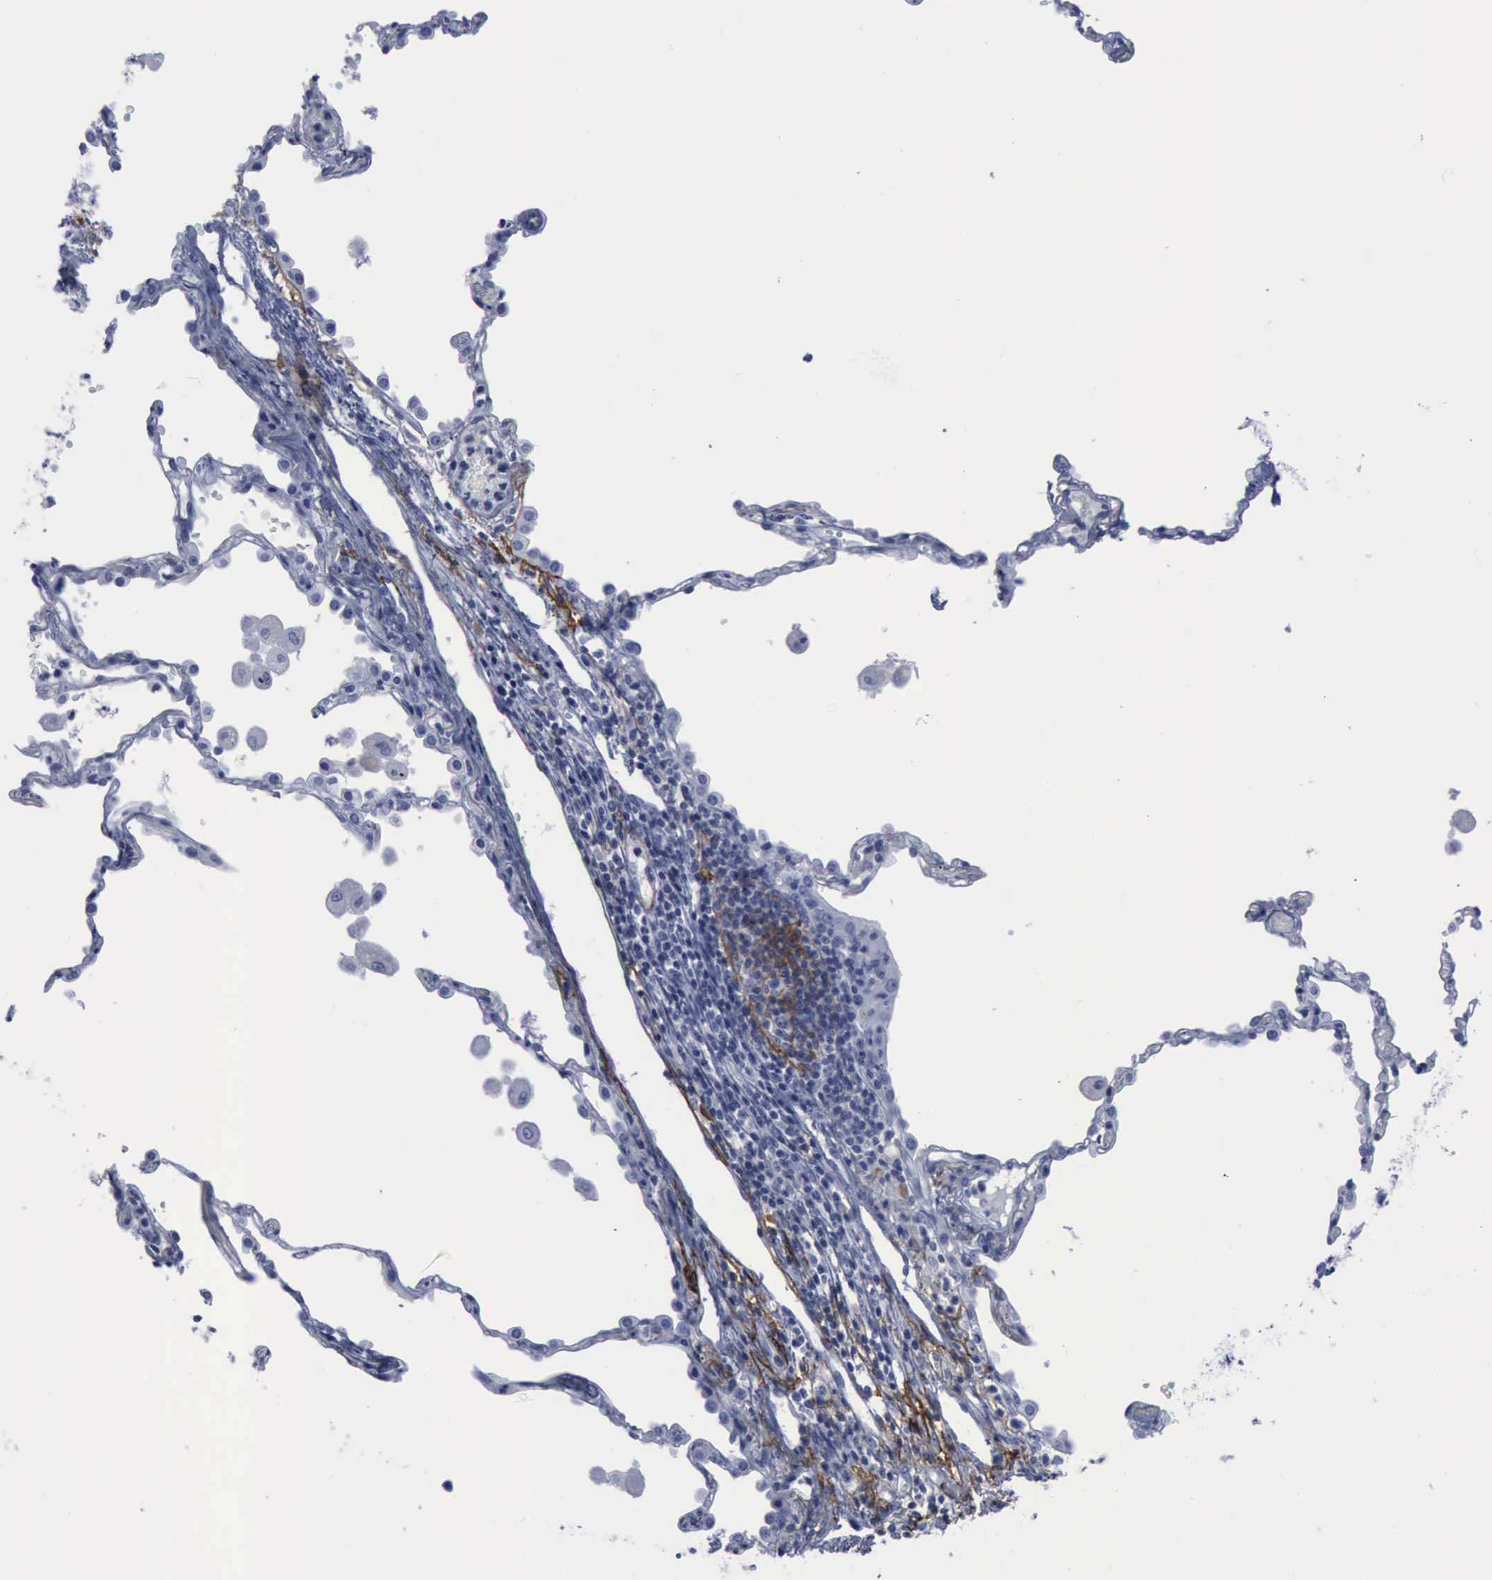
{"staining": {"intensity": "negative", "quantity": "none", "location": "none"}, "tissue": "lung cancer", "cell_type": "Tumor cells", "image_type": "cancer", "snomed": [{"axis": "morphology", "description": "Squamous cell carcinoma, NOS"}, {"axis": "topography", "description": "Lung"}], "caption": "High magnification brightfield microscopy of lung cancer (squamous cell carcinoma) stained with DAB (brown) and counterstained with hematoxylin (blue): tumor cells show no significant positivity.", "gene": "NGFR", "patient": {"sex": "male", "age": 71}}